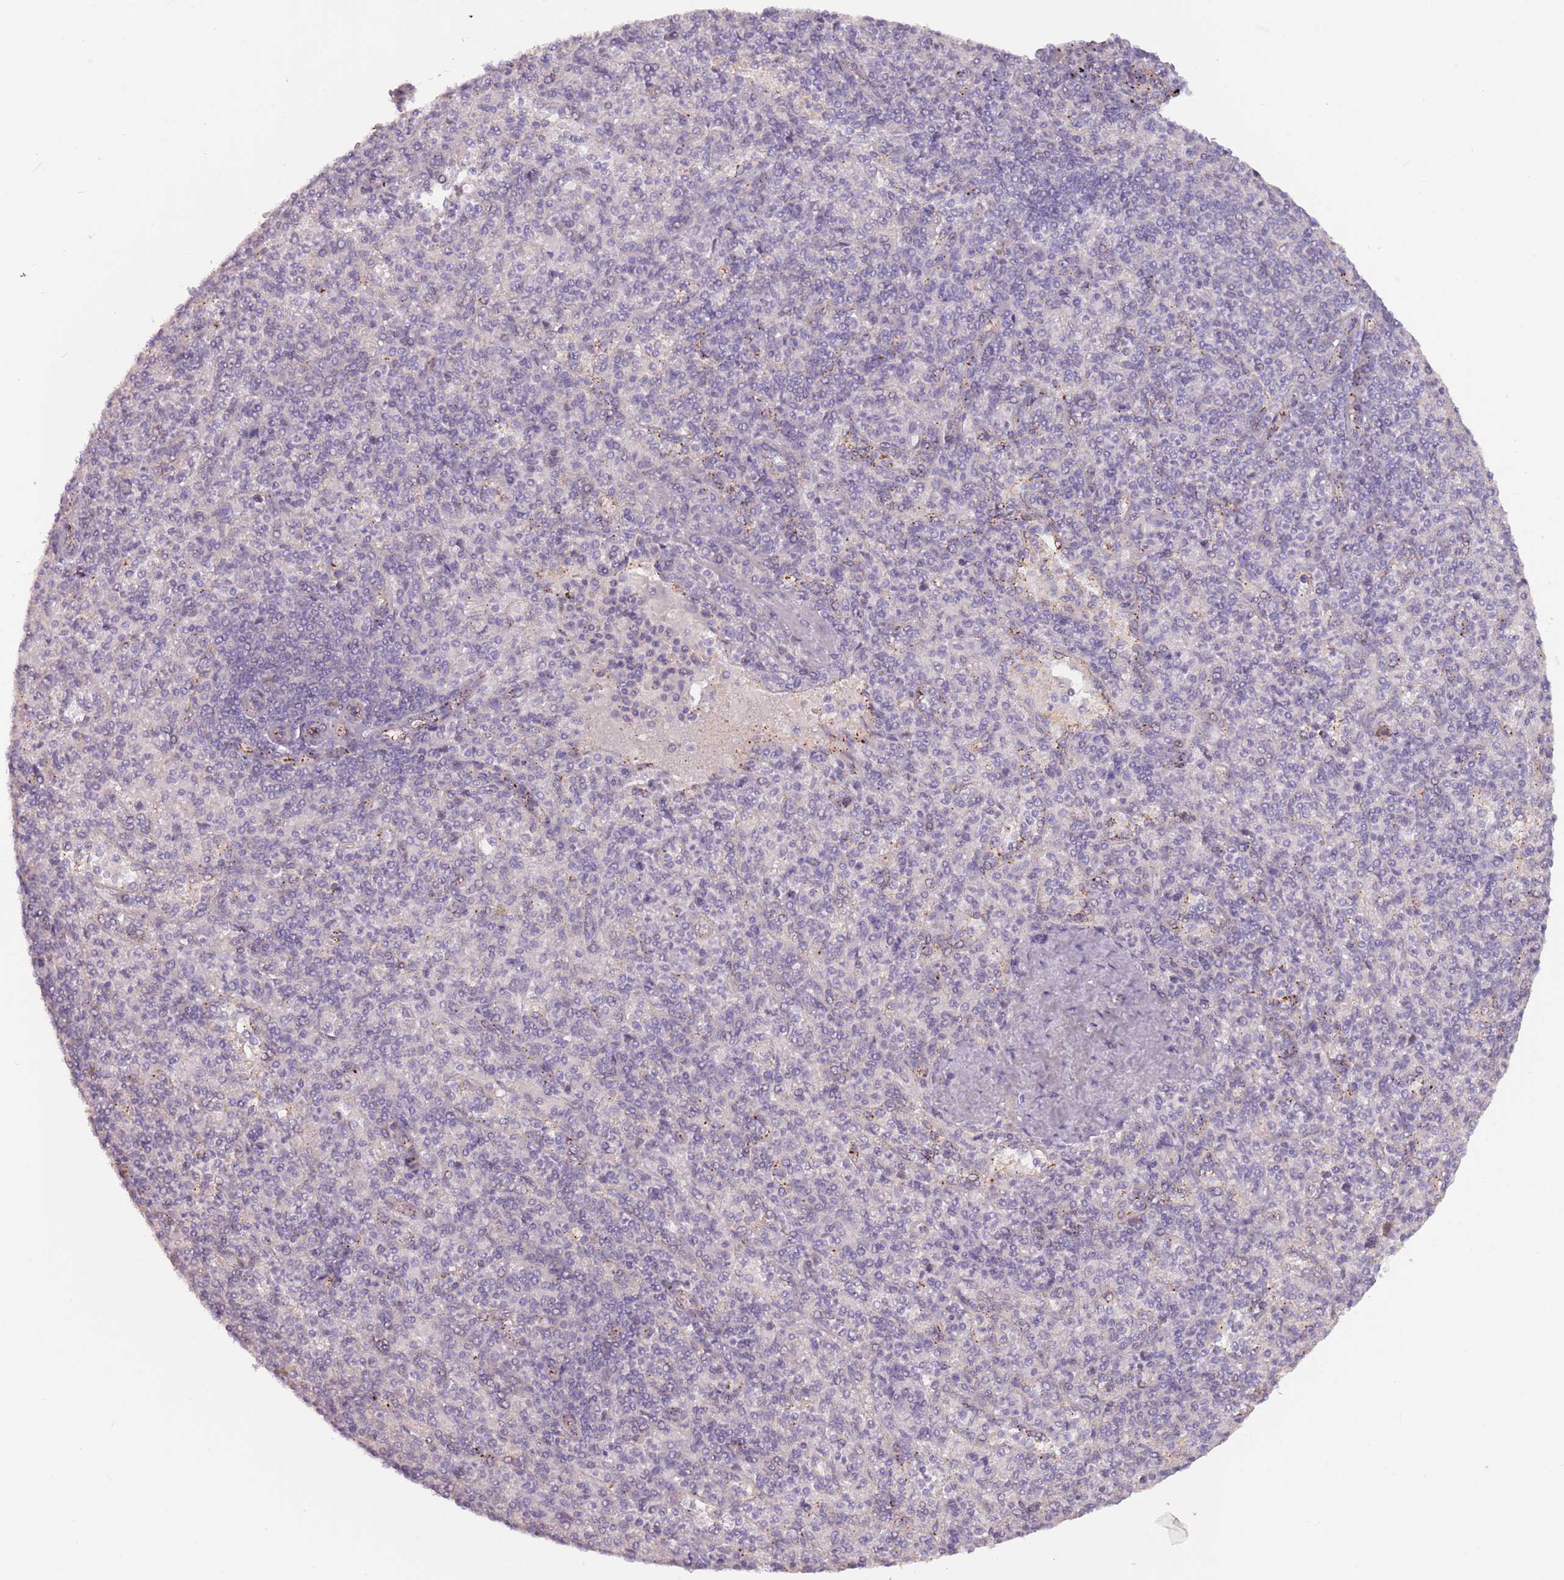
{"staining": {"intensity": "negative", "quantity": "none", "location": "none"}, "tissue": "spleen", "cell_type": "Cells in red pulp", "image_type": "normal", "snomed": [{"axis": "morphology", "description": "Normal tissue, NOS"}, {"axis": "topography", "description": "Spleen"}], "caption": "An image of spleen stained for a protein shows no brown staining in cells in red pulp.", "gene": "LDHD", "patient": {"sex": "male", "age": 82}}